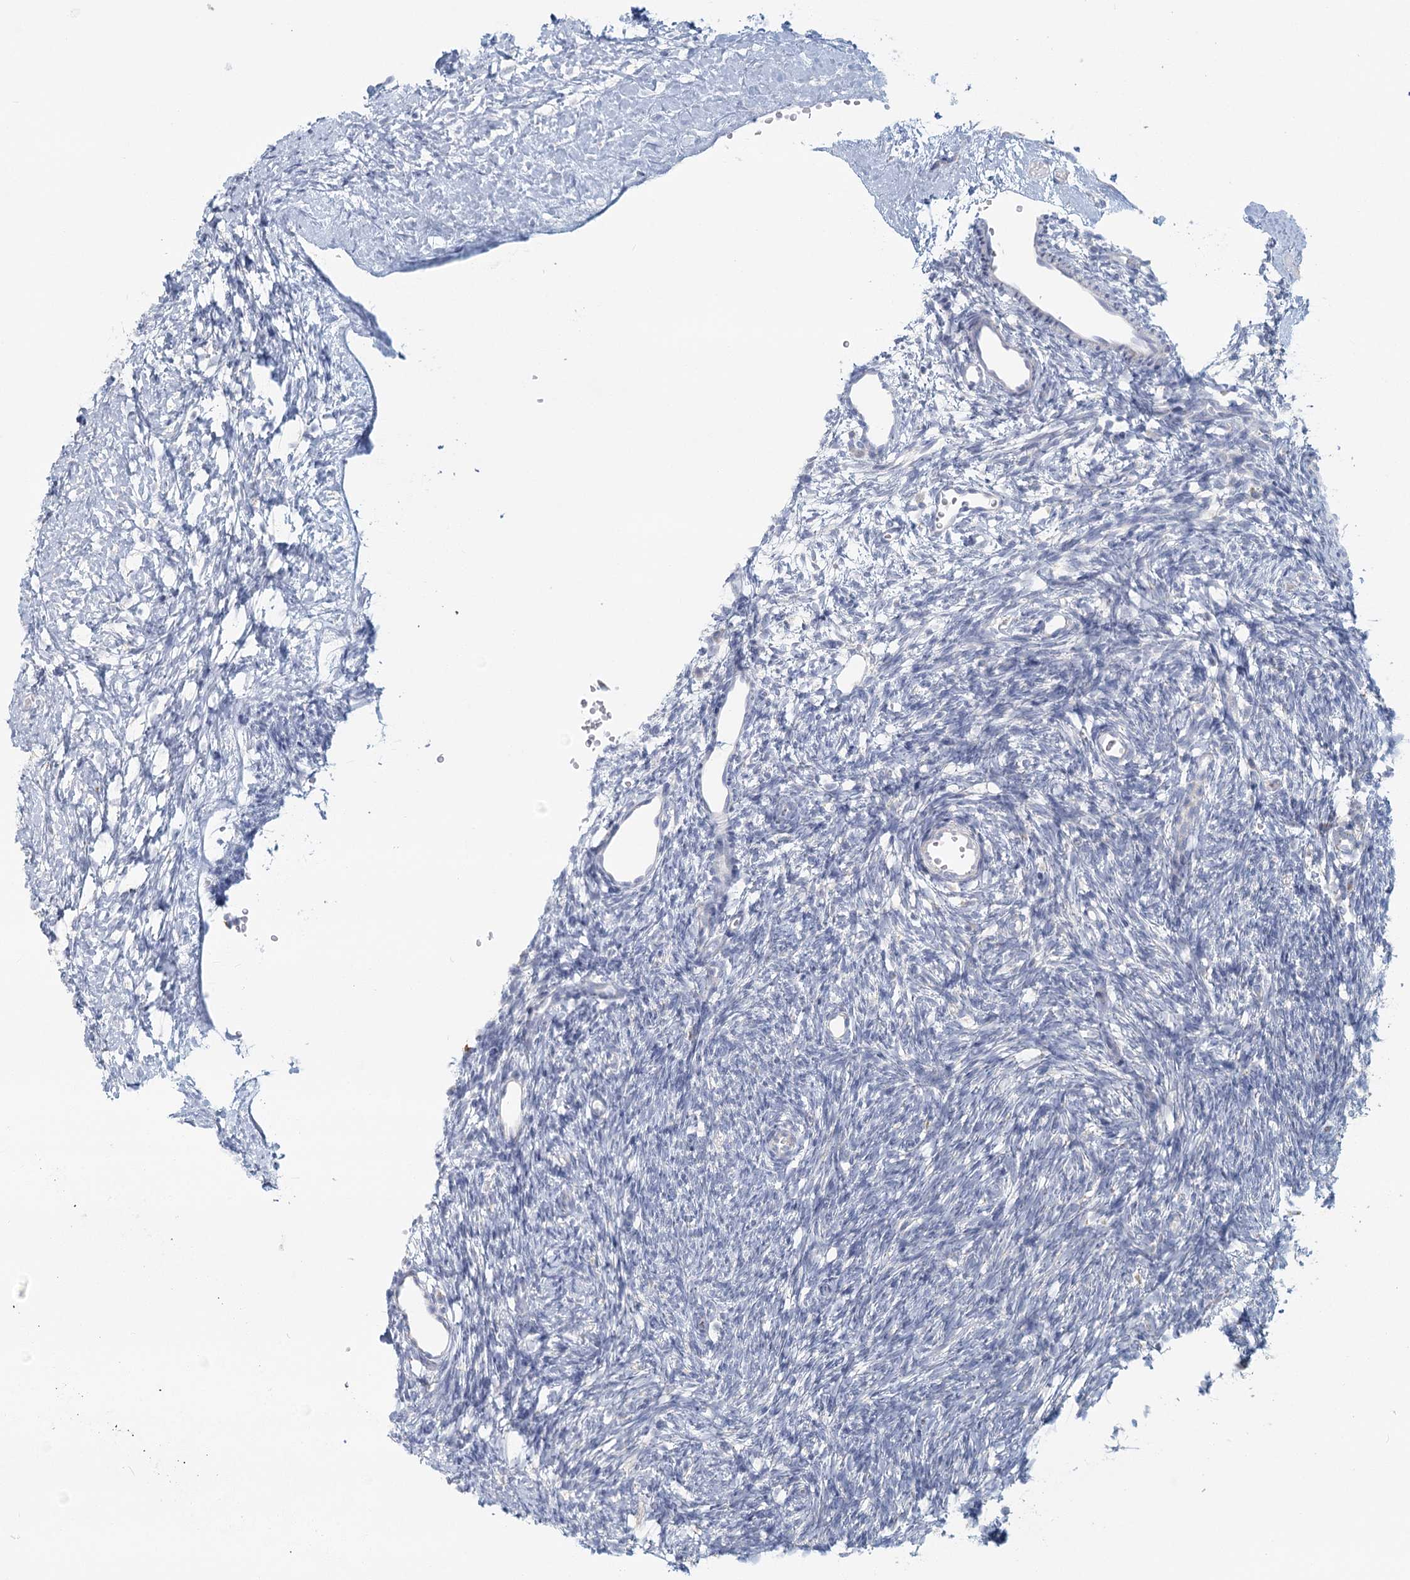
{"staining": {"intensity": "negative", "quantity": "none", "location": "none"}, "tissue": "ovary", "cell_type": "Ovarian stroma cells", "image_type": "normal", "snomed": [{"axis": "morphology", "description": "Normal tissue, NOS"}, {"axis": "topography", "description": "Ovary"}], "caption": "Ovary stained for a protein using IHC reveals no expression ovarian stroma cells.", "gene": "BPHL", "patient": {"sex": "female", "age": 35}}